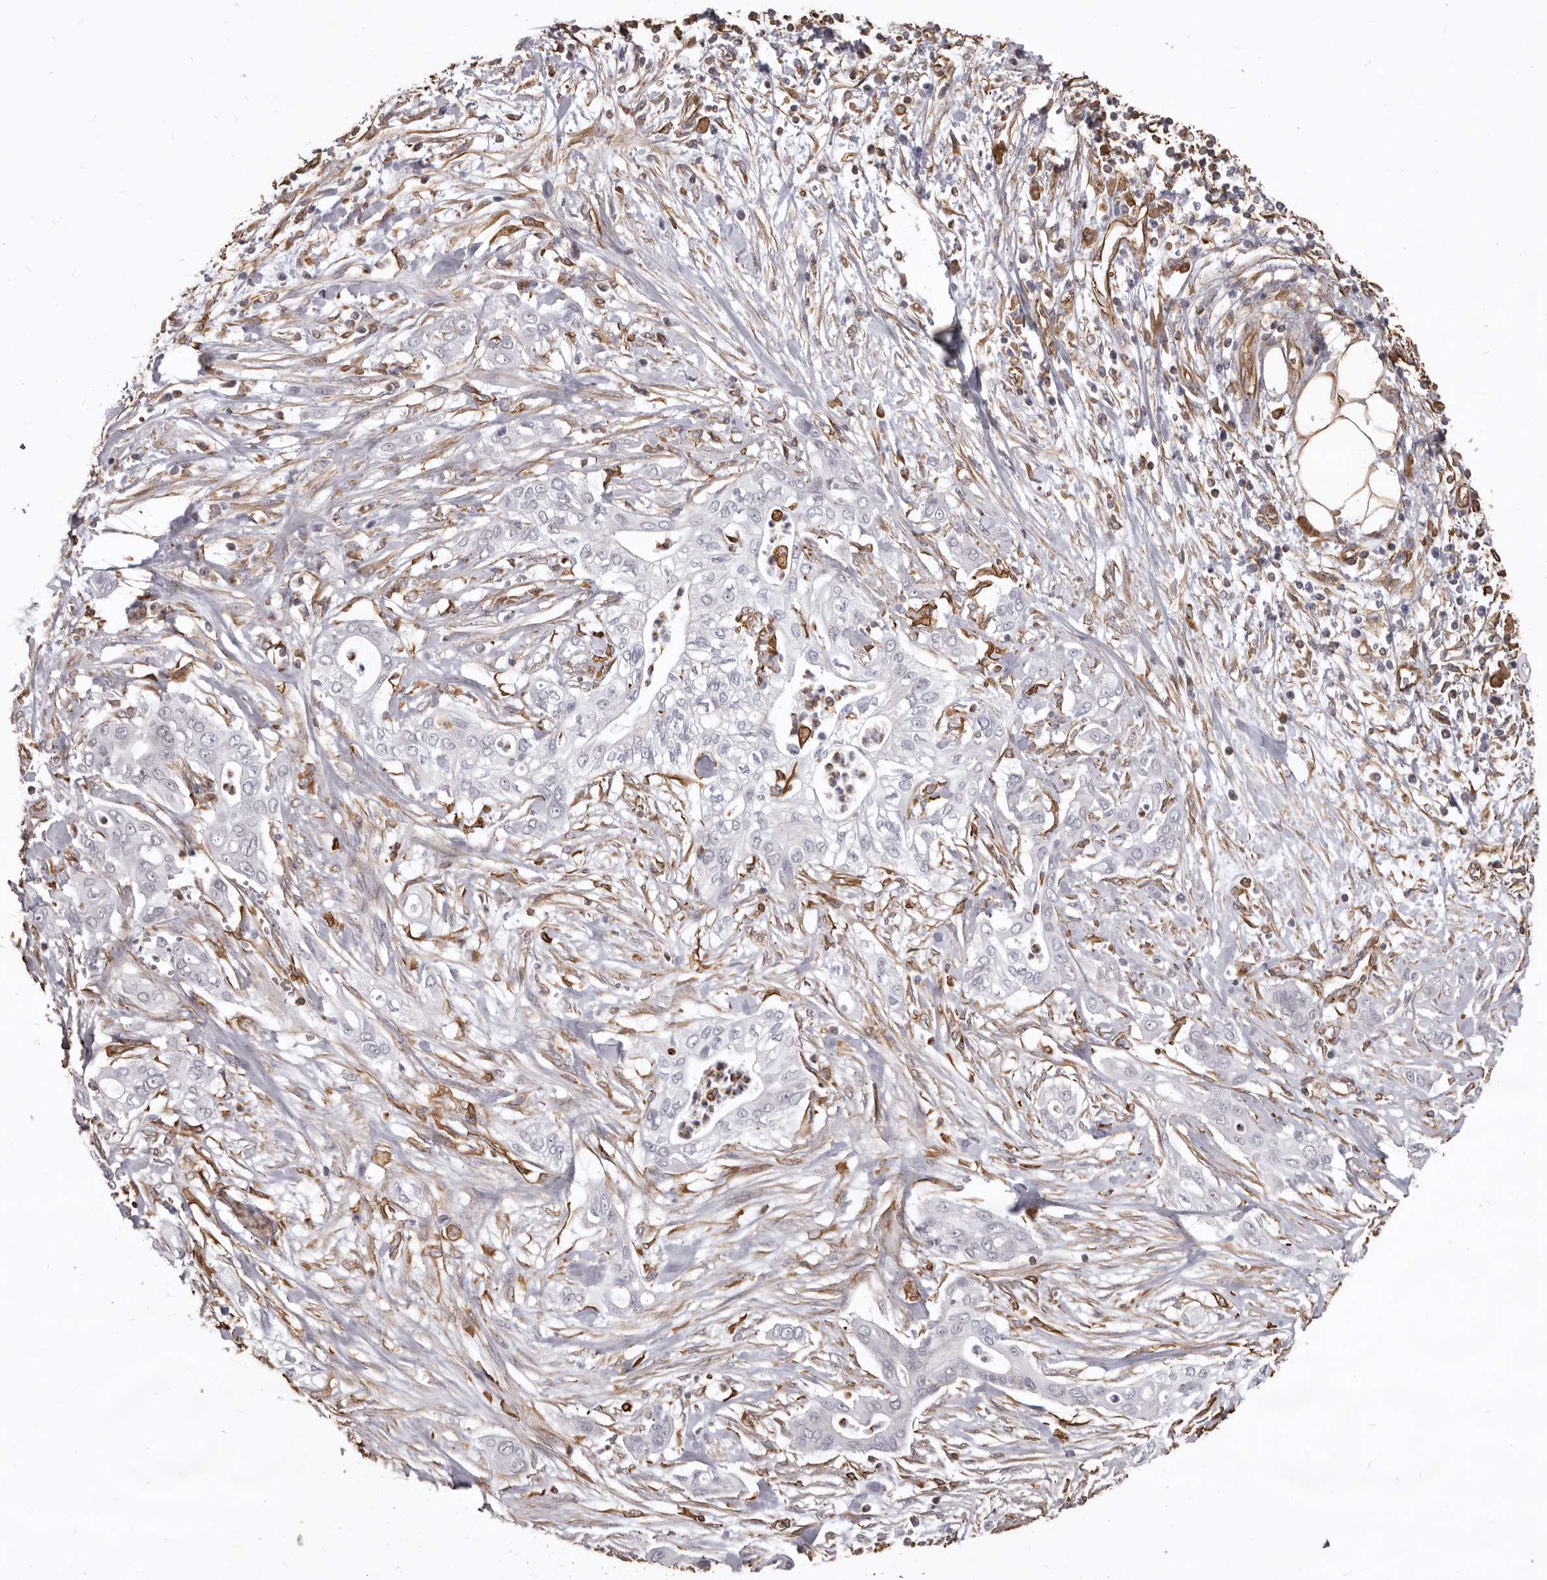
{"staining": {"intensity": "negative", "quantity": "none", "location": "none"}, "tissue": "pancreatic cancer", "cell_type": "Tumor cells", "image_type": "cancer", "snomed": [{"axis": "morphology", "description": "Adenocarcinoma, NOS"}, {"axis": "topography", "description": "Pancreas"}], "caption": "This is an immunohistochemistry histopathology image of pancreatic adenocarcinoma. There is no positivity in tumor cells.", "gene": "MTURN", "patient": {"sex": "male", "age": 58}}